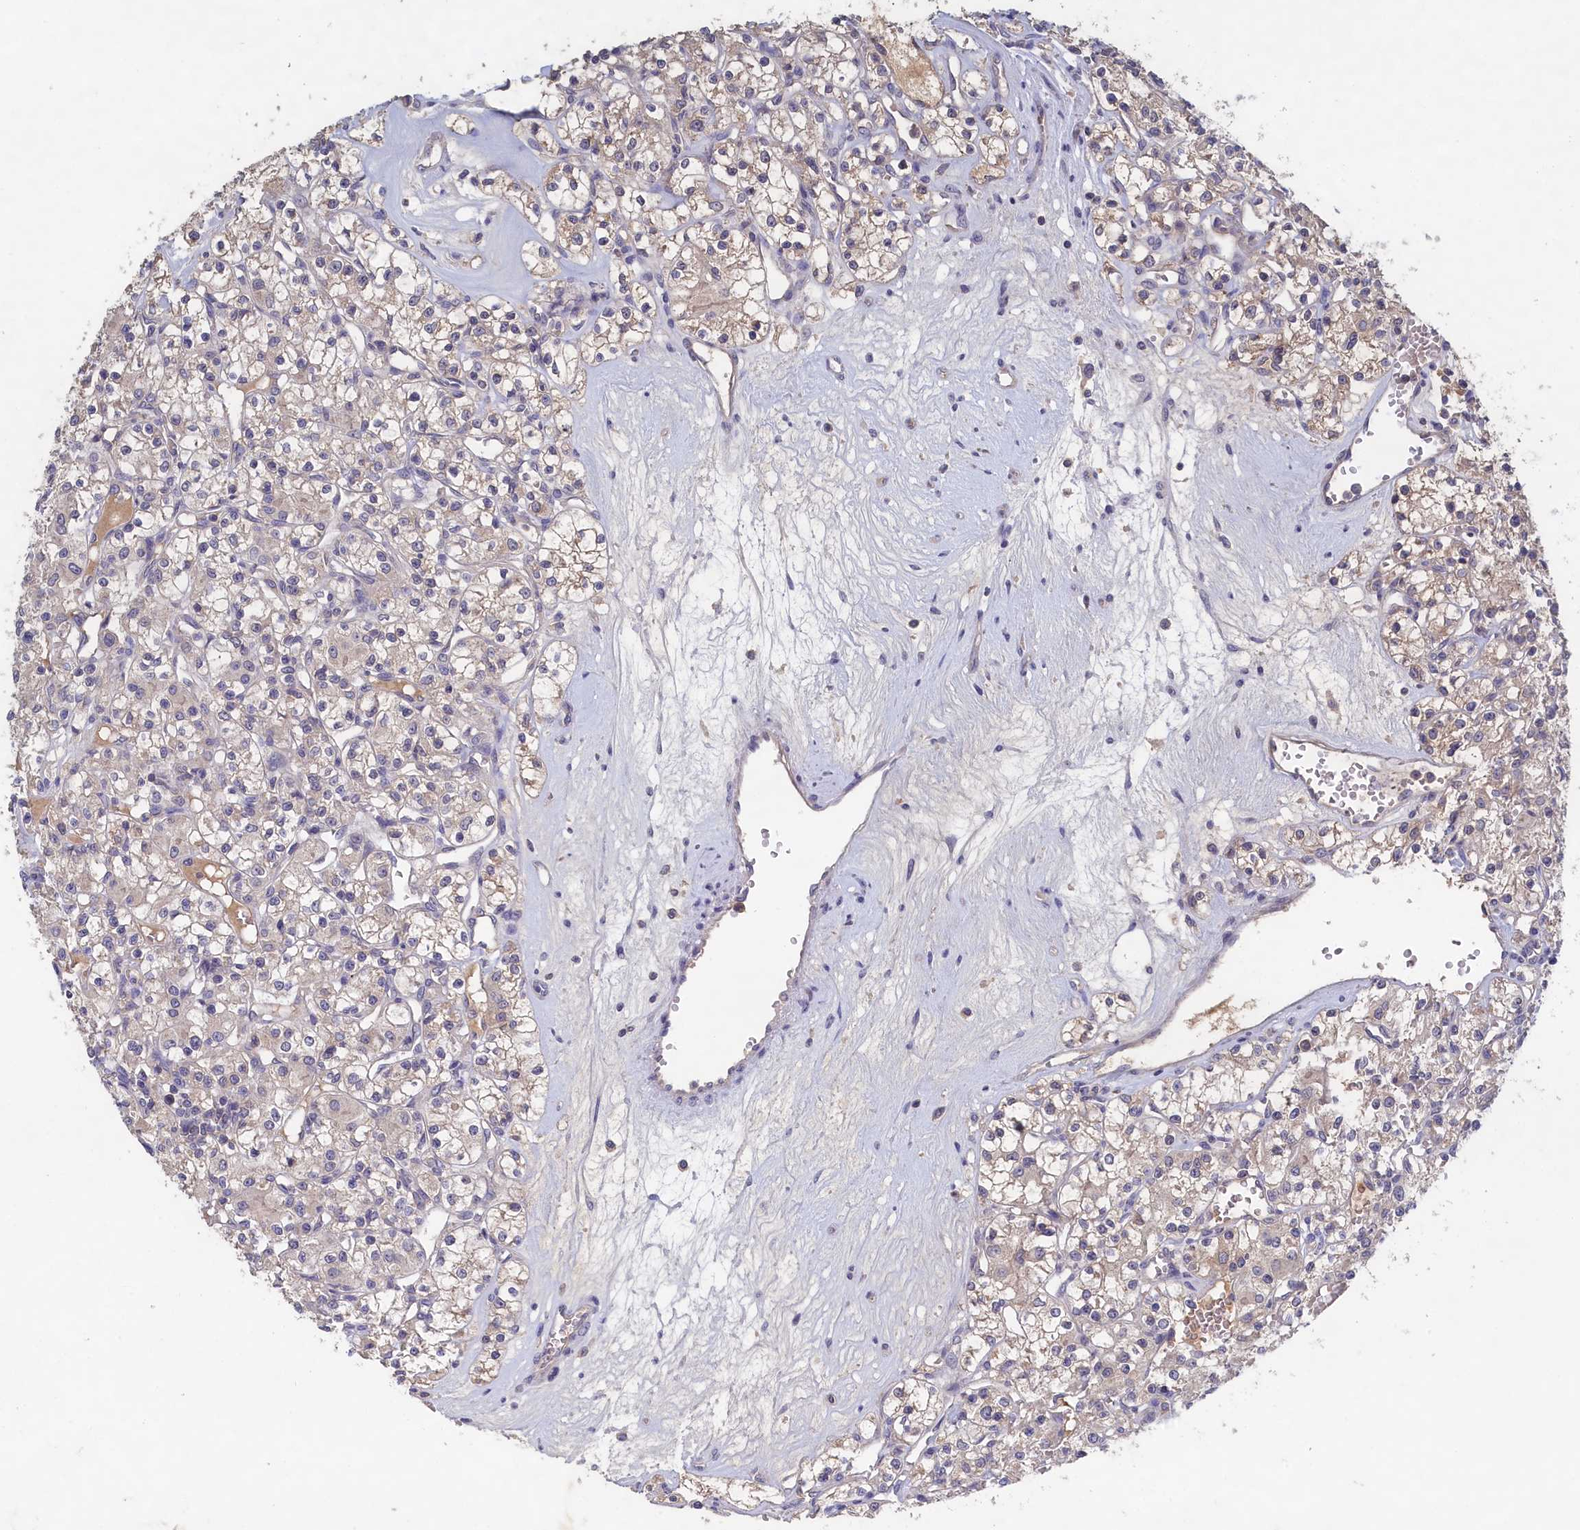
{"staining": {"intensity": "weak", "quantity": "<25%", "location": "cytoplasmic/membranous"}, "tissue": "renal cancer", "cell_type": "Tumor cells", "image_type": "cancer", "snomed": [{"axis": "morphology", "description": "Adenocarcinoma, NOS"}, {"axis": "topography", "description": "Kidney"}], "caption": "A high-resolution image shows immunohistochemistry staining of renal cancer, which shows no significant expression in tumor cells. (Immunohistochemistry (ihc), brightfield microscopy, high magnification).", "gene": "CELF5", "patient": {"sex": "female", "age": 59}}